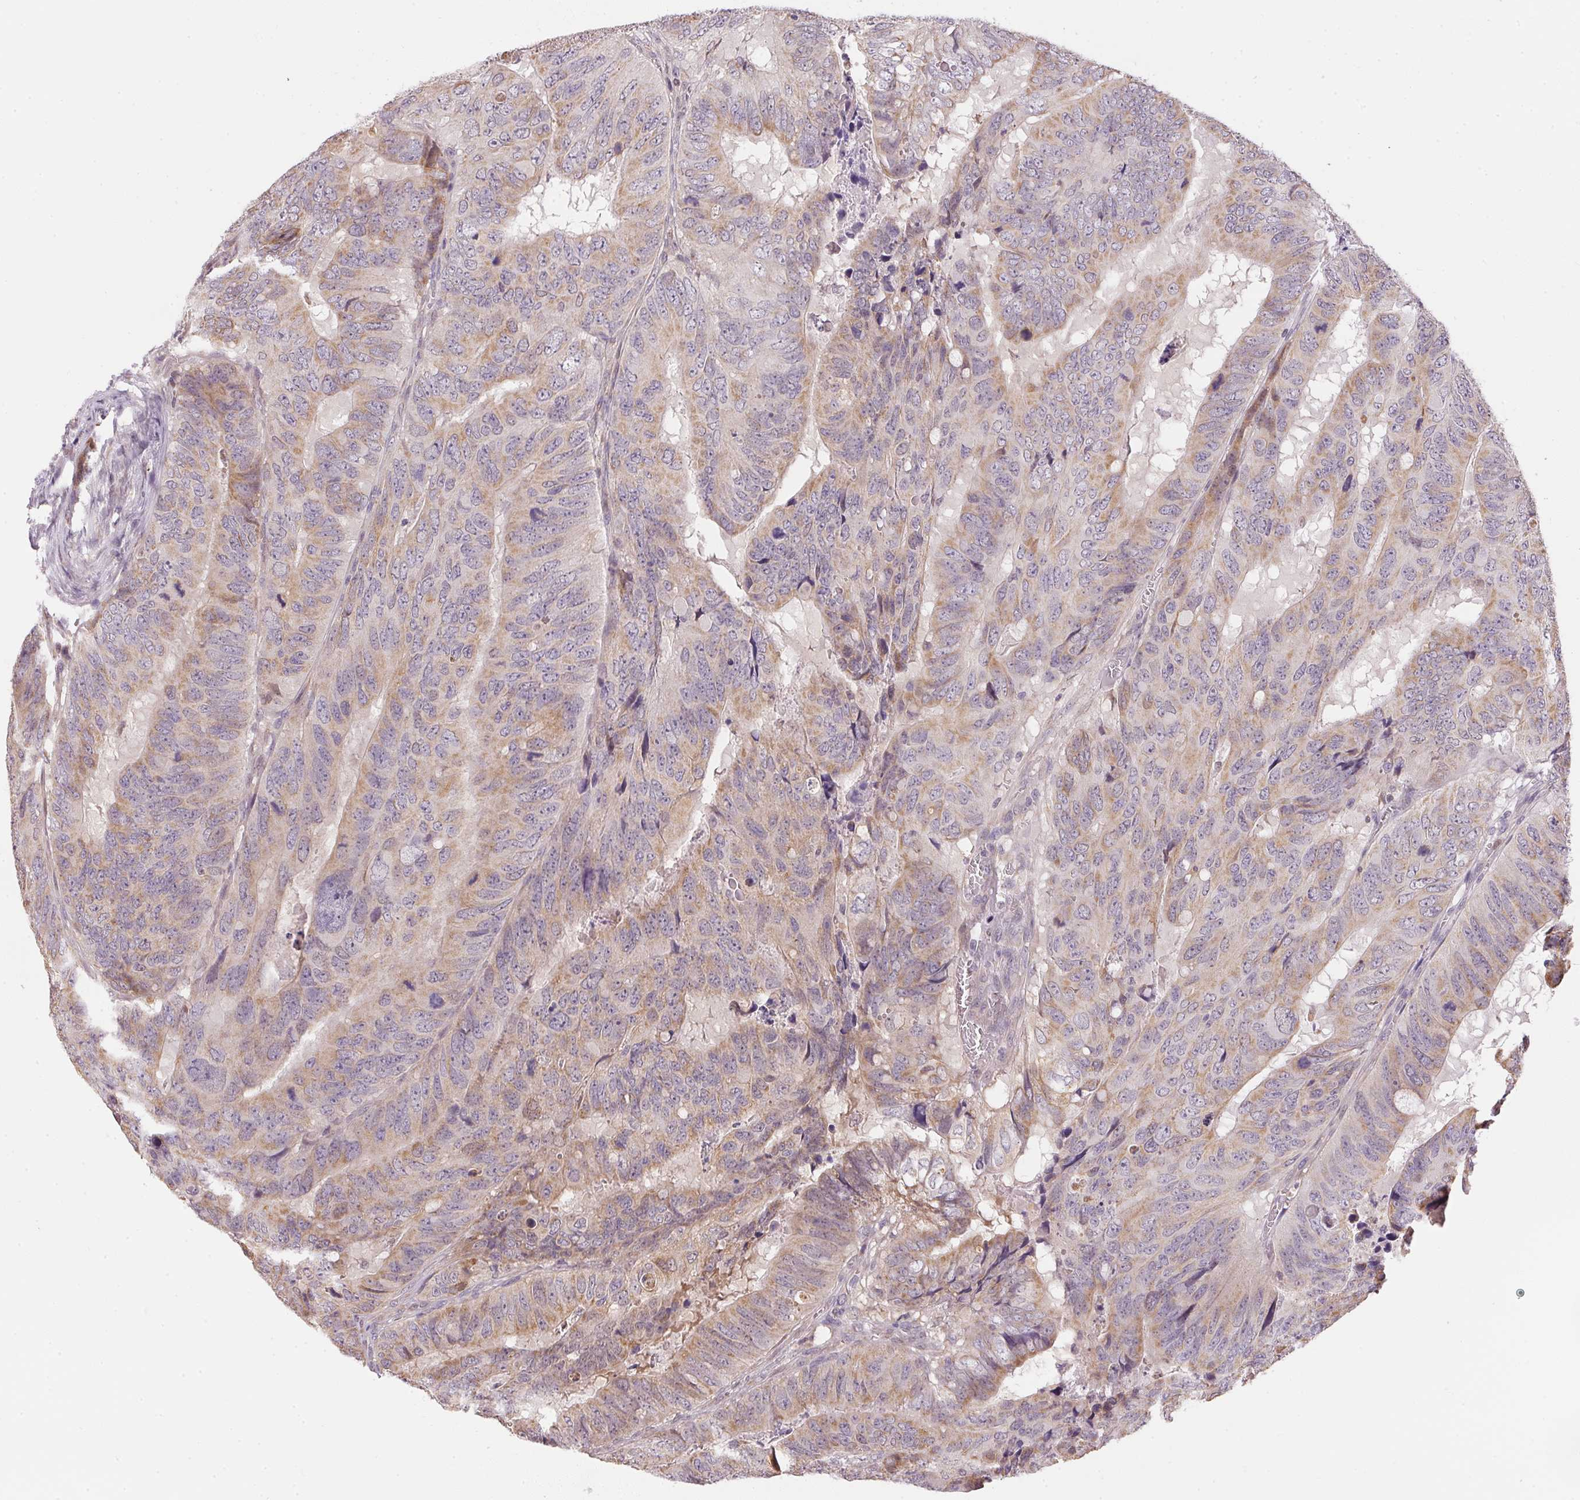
{"staining": {"intensity": "moderate", "quantity": "25%-75%", "location": "cytoplasmic/membranous"}, "tissue": "colorectal cancer", "cell_type": "Tumor cells", "image_type": "cancer", "snomed": [{"axis": "morphology", "description": "Adenocarcinoma, NOS"}, {"axis": "topography", "description": "Colon"}], "caption": "Immunohistochemical staining of colorectal cancer (adenocarcinoma) reveals moderate cytoplasmic/membranous protein expression in about 25%-75% of tumor cells.", "gene": "SC5D", "patient": {"sex": "male", "age": 79}}